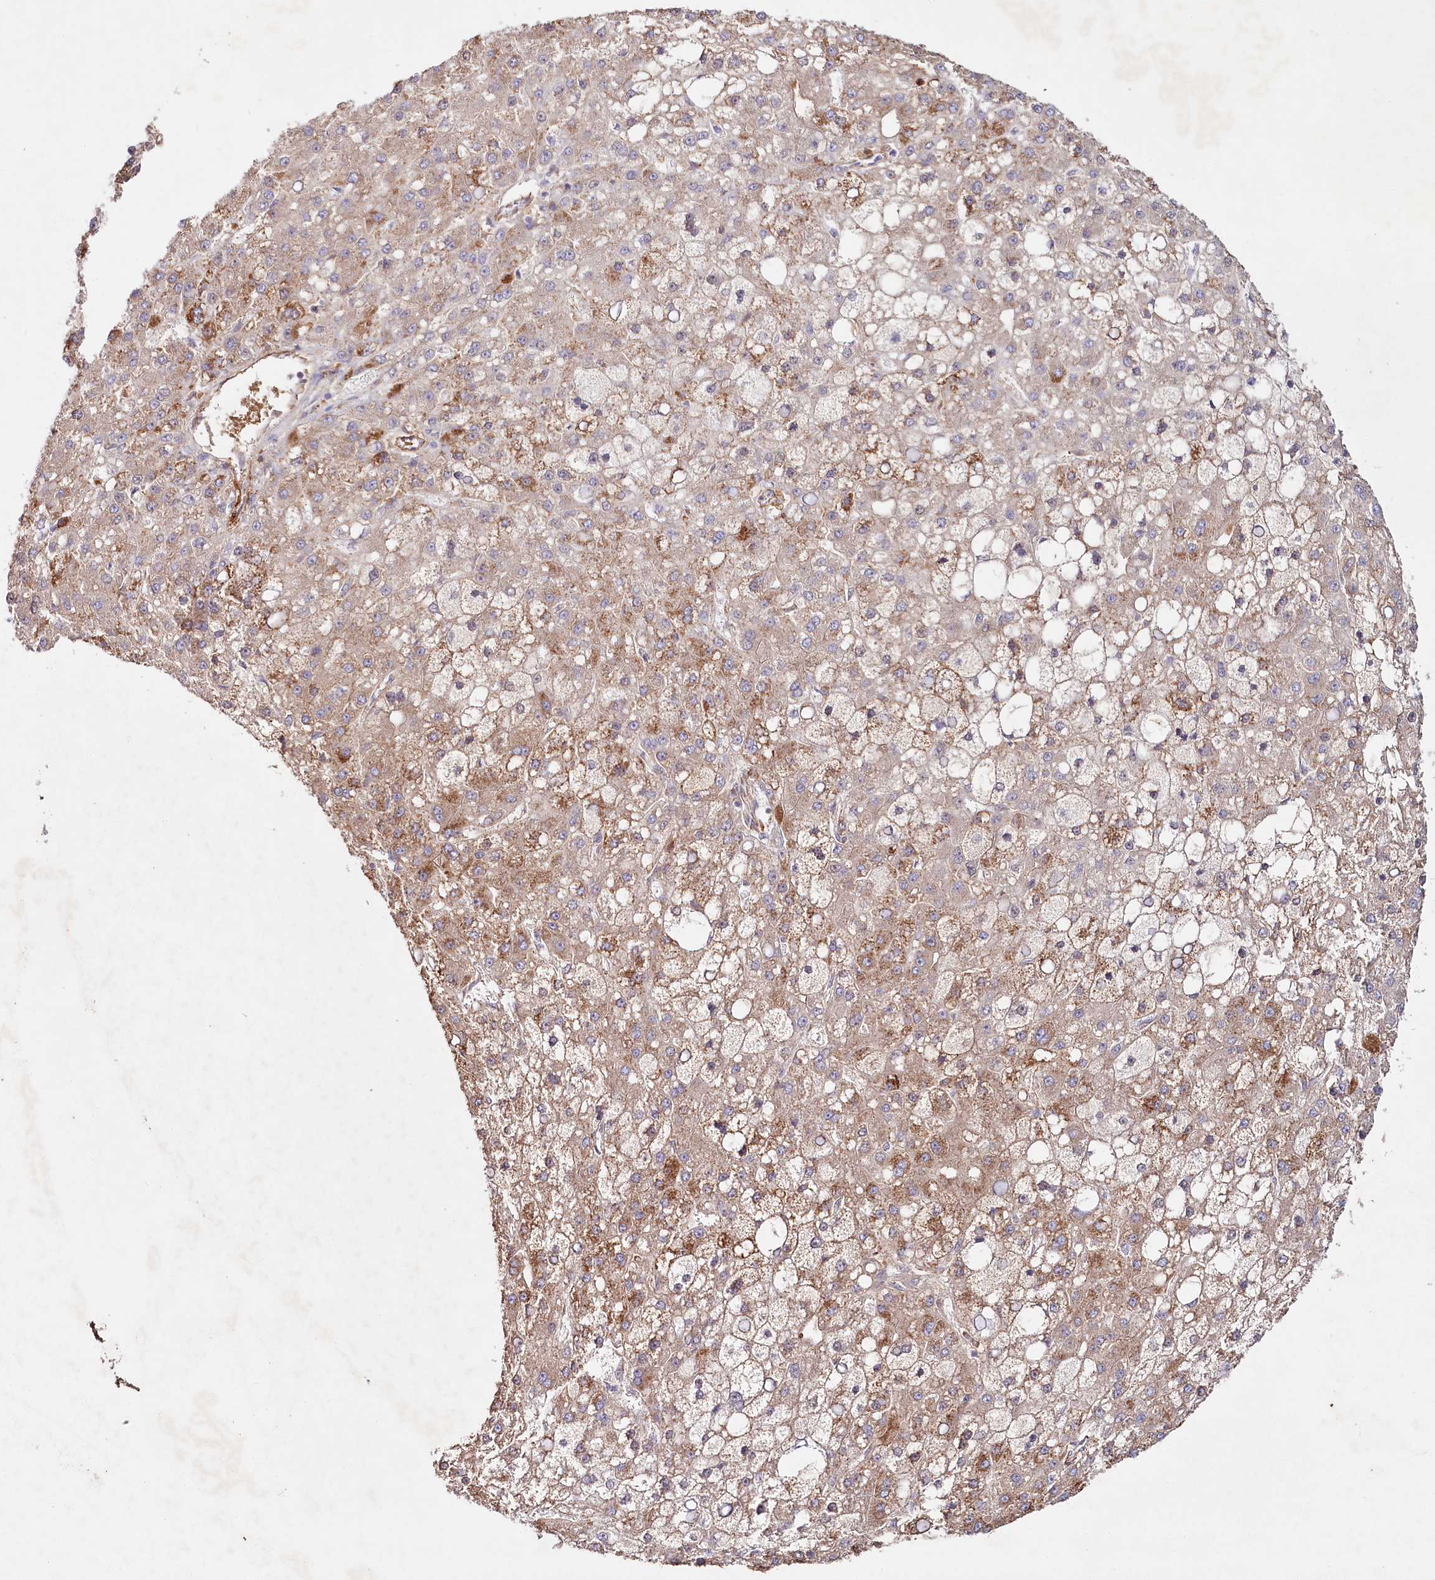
{"staining": {"intensity": "moderate", "quantity": ">75%", "location": "cytoplasmic/membranous"}, "tissue": "liver cancer", "cell_type": "Tumor cells", "image_type": "cancer", "snomed": [{"axis": "morphology", "description": "Carcinoma, Hepatocellular, NOS"}, {"axis": "topography", "description": "Liver"}], "caption": "Human liver cancer stained with a protein marker exhibits moderate staining in tumor cells.", "gene": "ALDH3B1", "patient": {"sex": "male", "age": 67}}